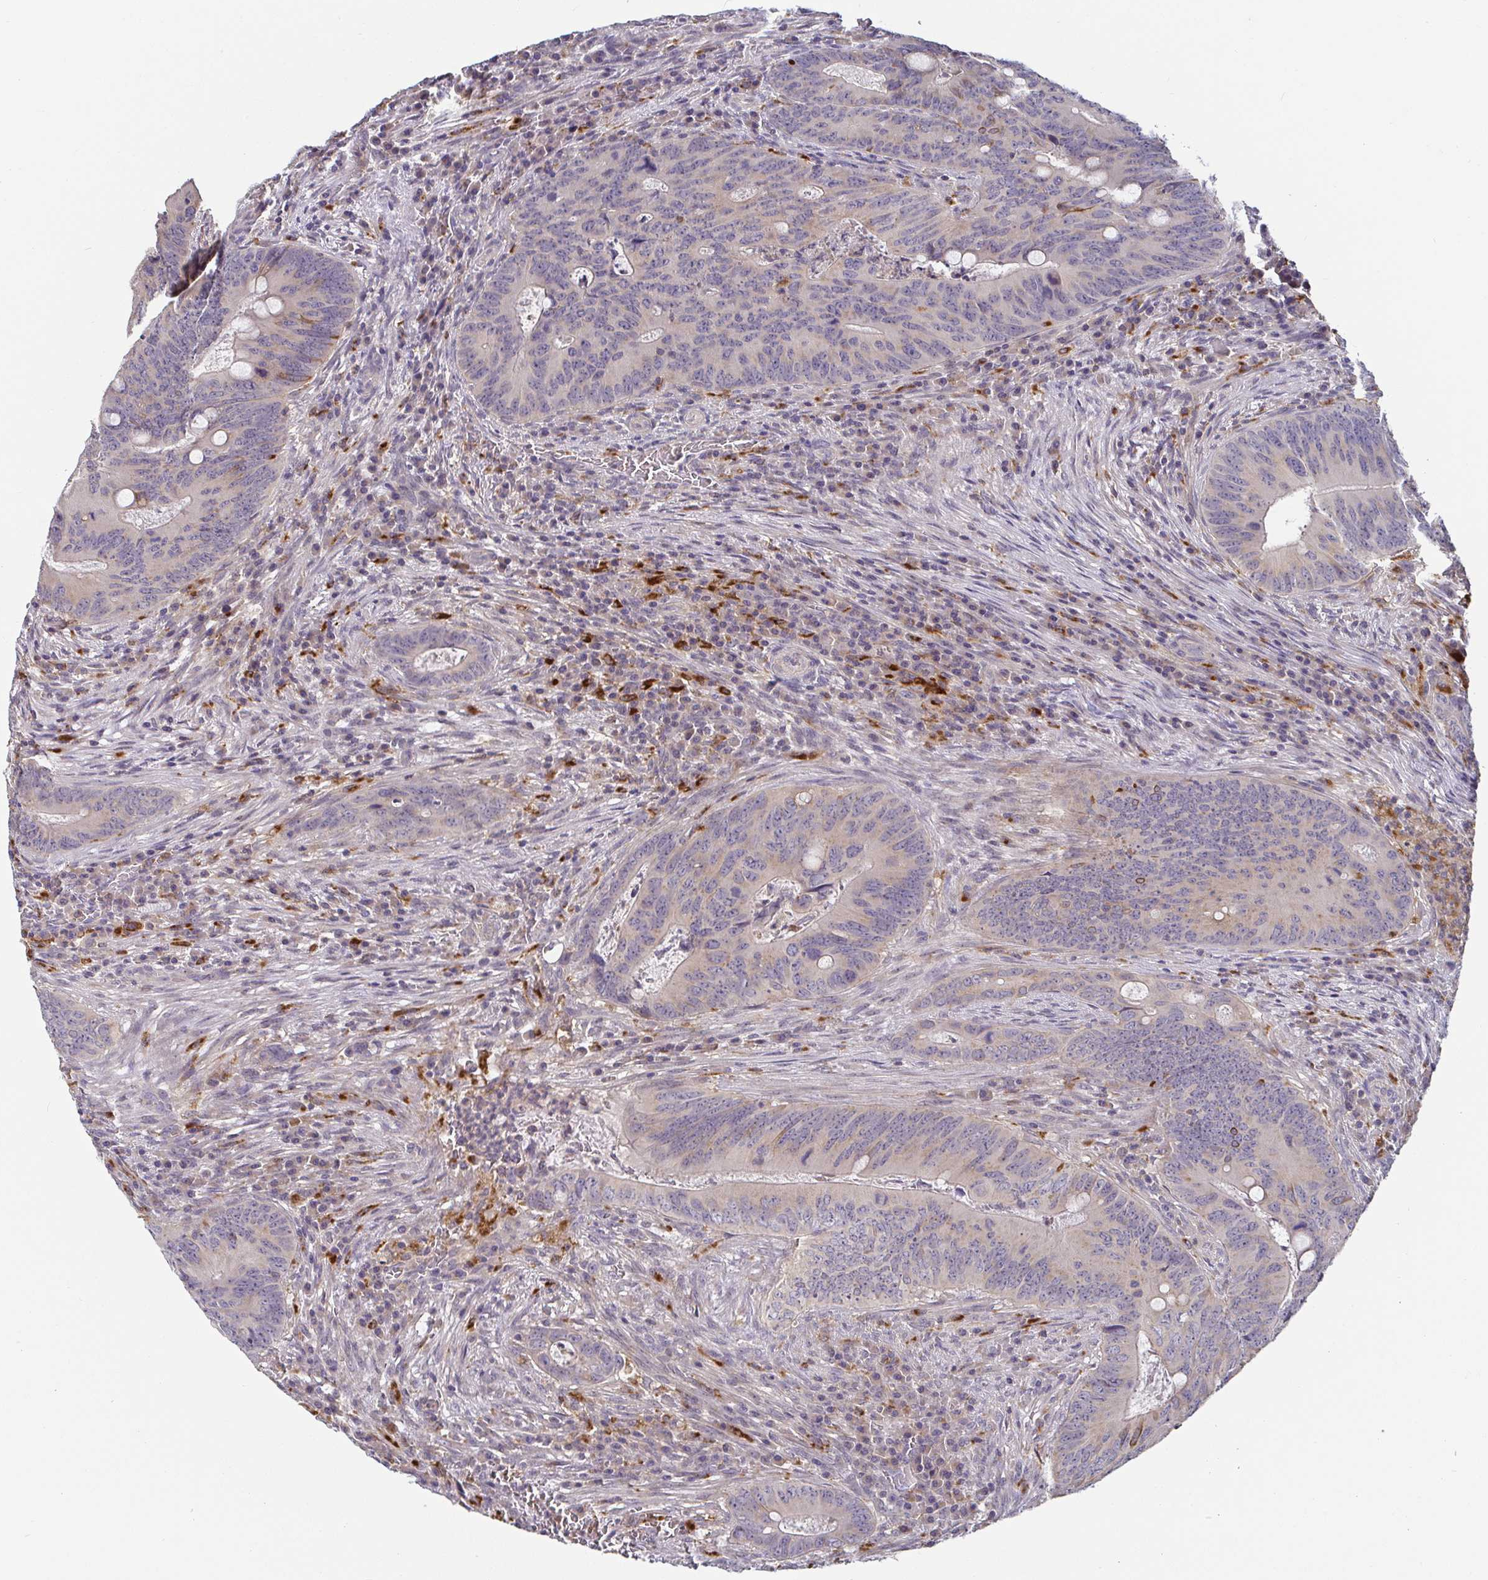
{"staining": {"intensity": "negative", "quantity": "none", "location": "none"}, "tissue": "colorectal cancer", "cell_type": "Tumor cells", "image_type": "cancer", "snomed": [{"axis": "morphology", "description": "Adenocarcinoma, NOS"}, {"axis": "topography", "description": "Colon"}], "caption": "IHC image of human colorectal adenocarcinoma stained for a protein (brown), which exhibits no positivity in tumor cells.", "gene": "CDH18", "patient": {"sex": "female", "age": 74}}